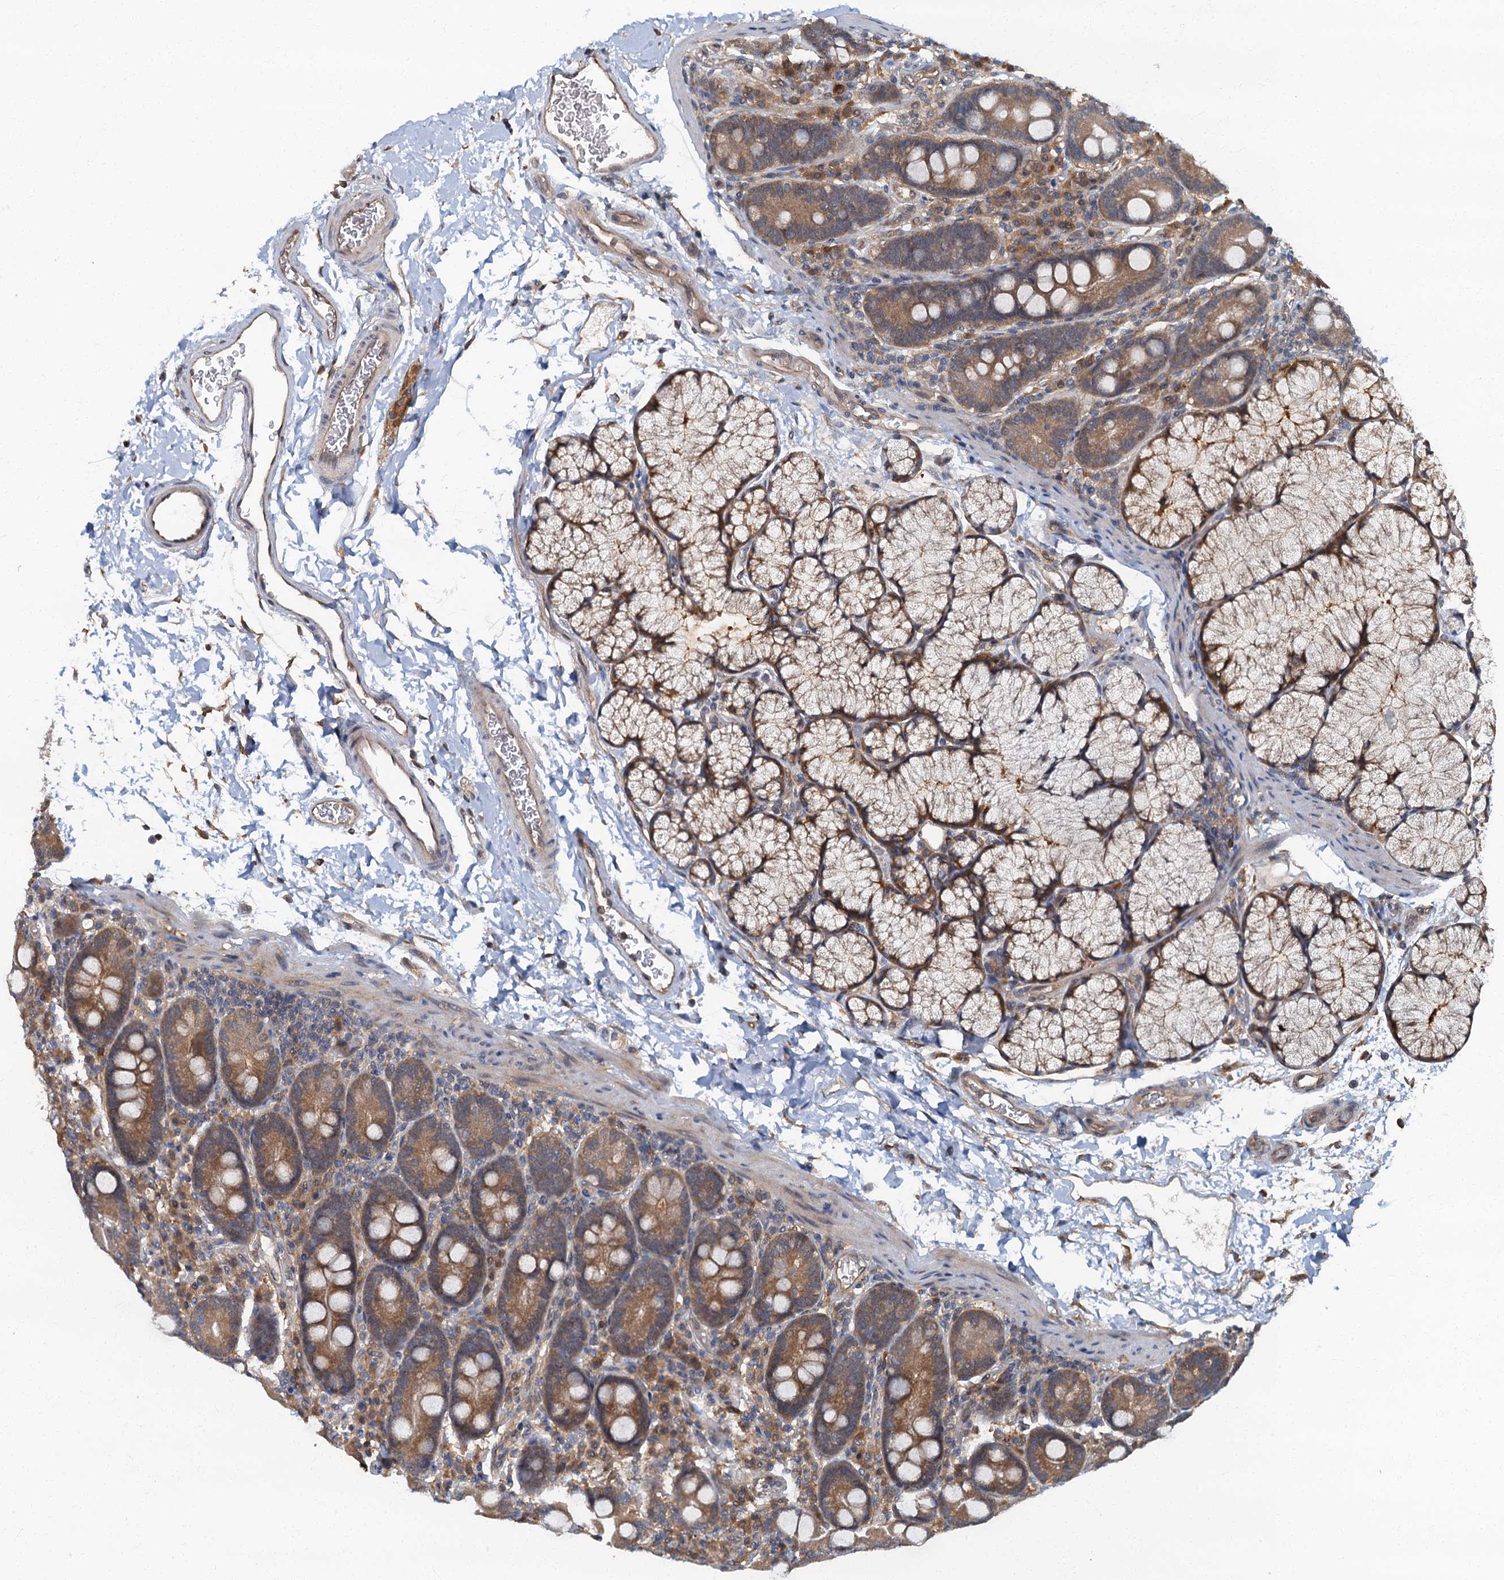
{"staining": {"intensity": "moderate", "quantity": ">75%", "location": "cytoplasmic/membranous"}, "tissue": "duodenum", "cell_type": "Glandular cells", "image_type": "normal", "snomed": [{"axis": "morphology", "description": "Normal tissue, NOS"}, {"axis": "topography", "description": "Duodenum"}], "caption": "A brown stain labels moderate cytoplasmic/membranous expression of a protein in glandular cells of normal human duodenum.", "gene": "TBCK", "patient": {"sex": "male", "age": 35}}